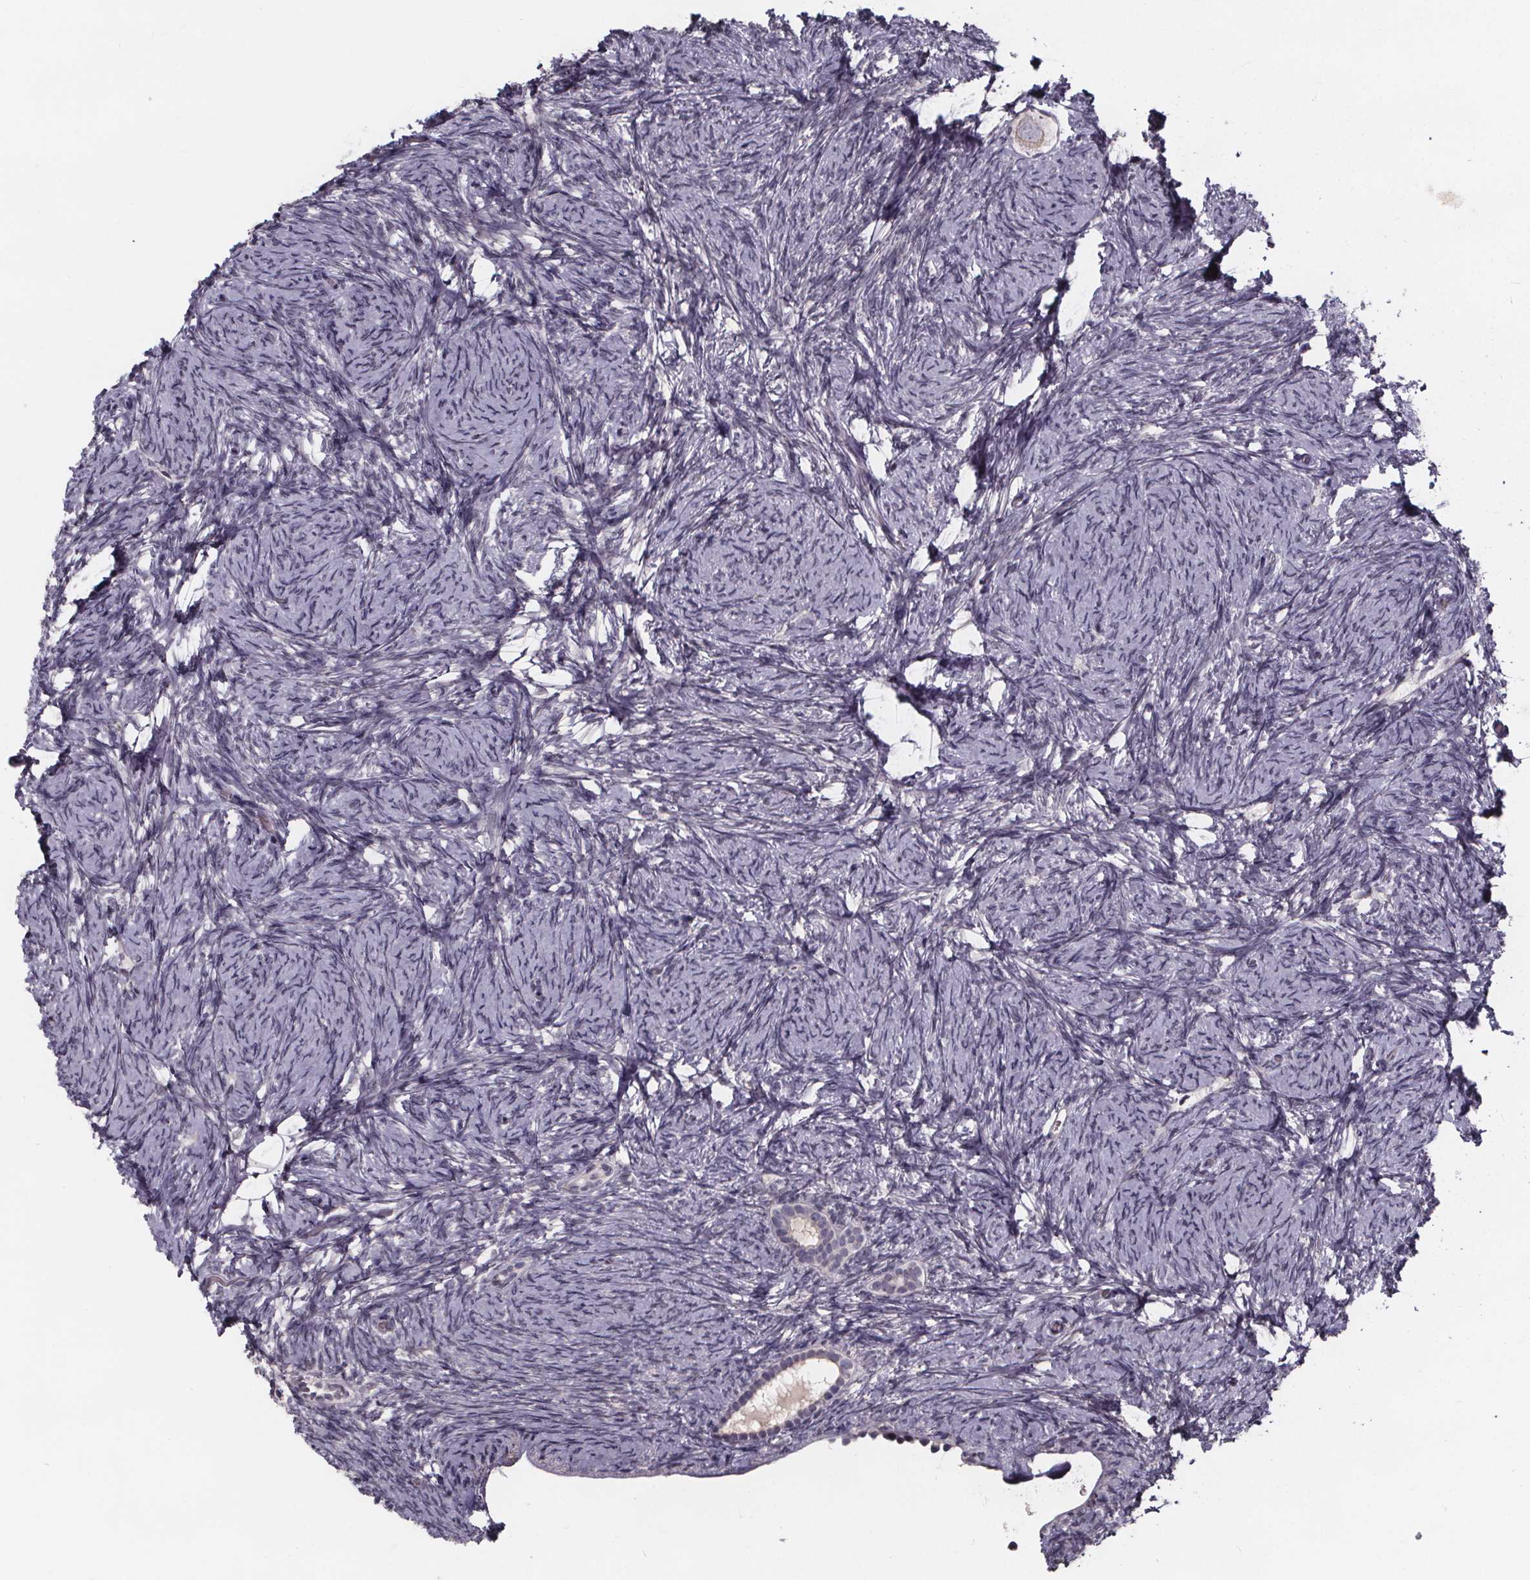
{"staining": {"intensity": "weak", "quantity": "<25%", "location": "cytoplasmic/membranous"}, "tissue": "ovary", "cell_type": "Follicle cells", "image_type": "normal", "snomed": [{"axis": "morphology", "description": "Normal tissue, NOS"}, {"axis": "topography", "description": "Ovary"}], "caption": "Immunohistochemistry image of benign ovary stained for a protein (brown), which shows no expression in follicle cells. (DAB (3,3'-diaminobenzidine) immunohistochemistry (IHC) with hematoxylin counter stain).", "gene": "FAM181B", "patient": {"sex": "female", "age": 34}}